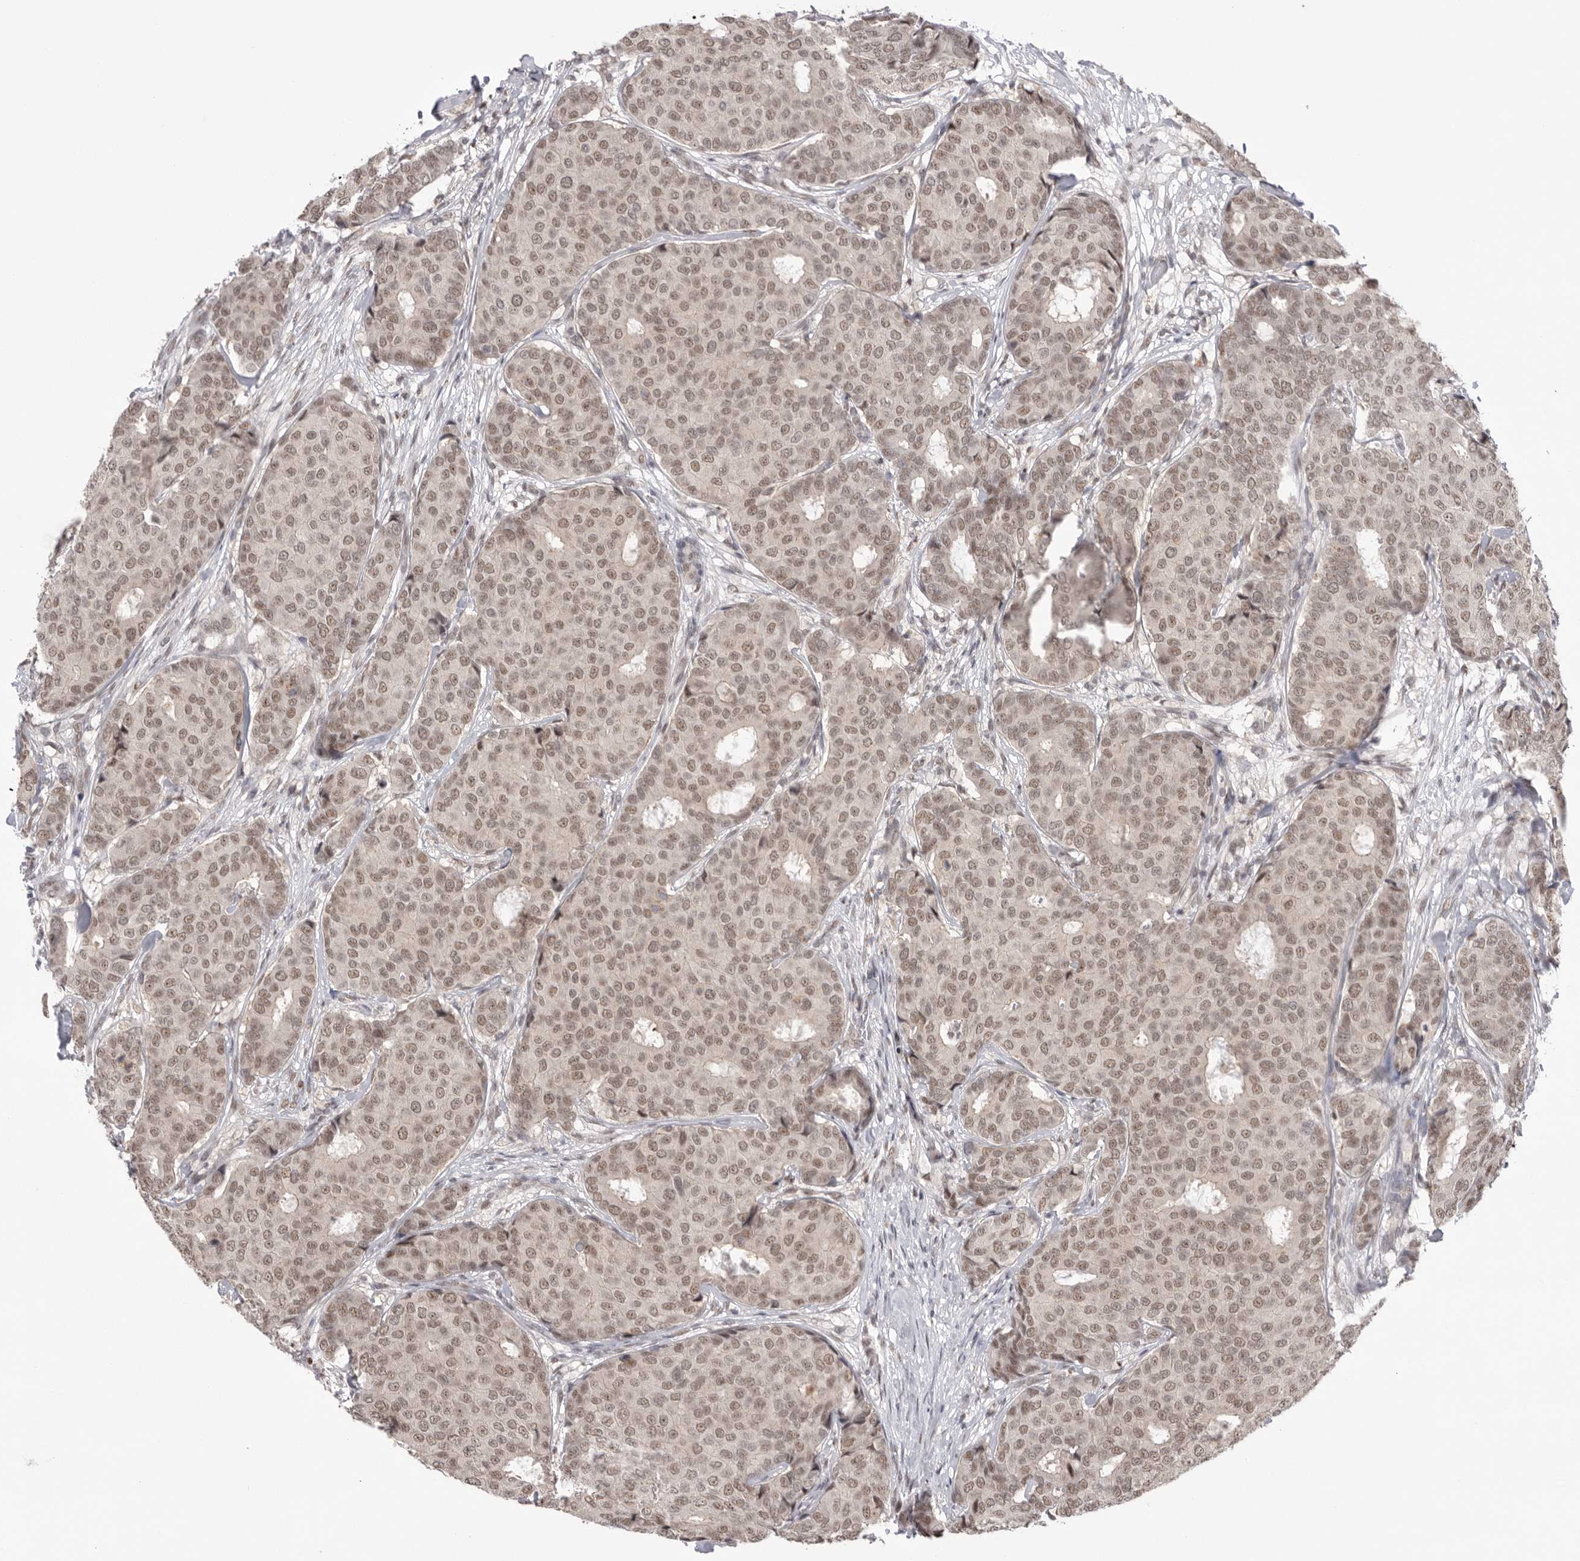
{"staining": {"intensity": "moderate", "quantity": ">75%", "location": "nuclear"}, "tissue": "breast cancer", "cell_type": "Tumor cells", "image_type": "cancer", "snomed": [{"axis": "morphology", "description": "Duct carcinoma"}, {"axis": "topography", "description": "Breast"}], "caption": "Breast cancer stained with DAB immunohistochemistry (IHC) demonstrates medium levels of moderate nuclear positivity in approximately >75% of tumor cells.", "gene": "BCLAF3", "patient": {"sex": "female", "age": 75}}